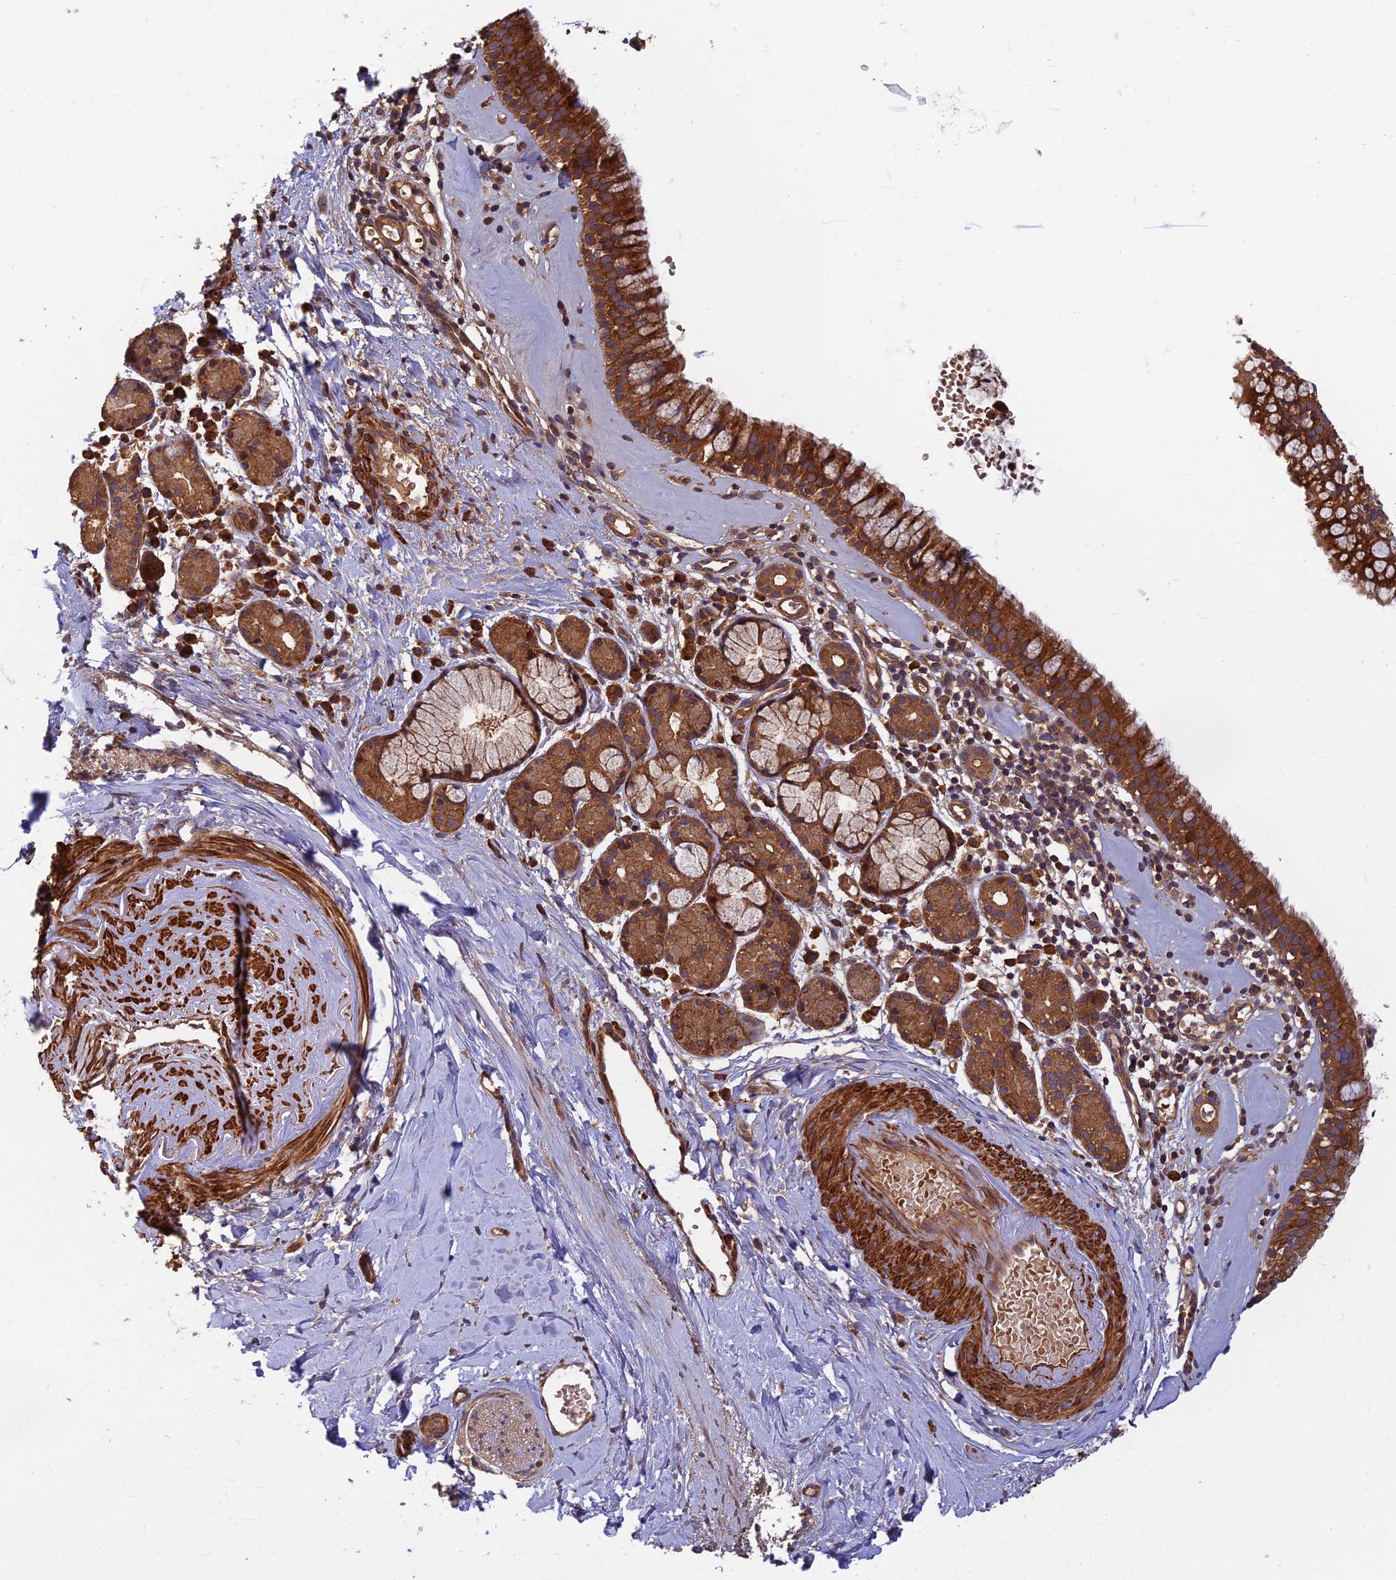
{"staining": {"intensity": "strong", "quantity": ">75%", "location": "cytoplasmic/membranous"}, "tissue": "nasopharynx", "cell_type": "Respiratory epithelial cells", "image_type": "normal", "snomed": [{"axis": "morphology", "description": "Normal tissue, NOS"}, {"axis": "topography", "description": "Nasopharynx"}], "caption": "A high amount of strong cytoplasmic/membranous staining is appreciated in approximately >75% of respiratory epithelial cells in unremarkable nasopharynx.", "gene": "RELCH", "patient": {"sex": "male", "age": 82}}